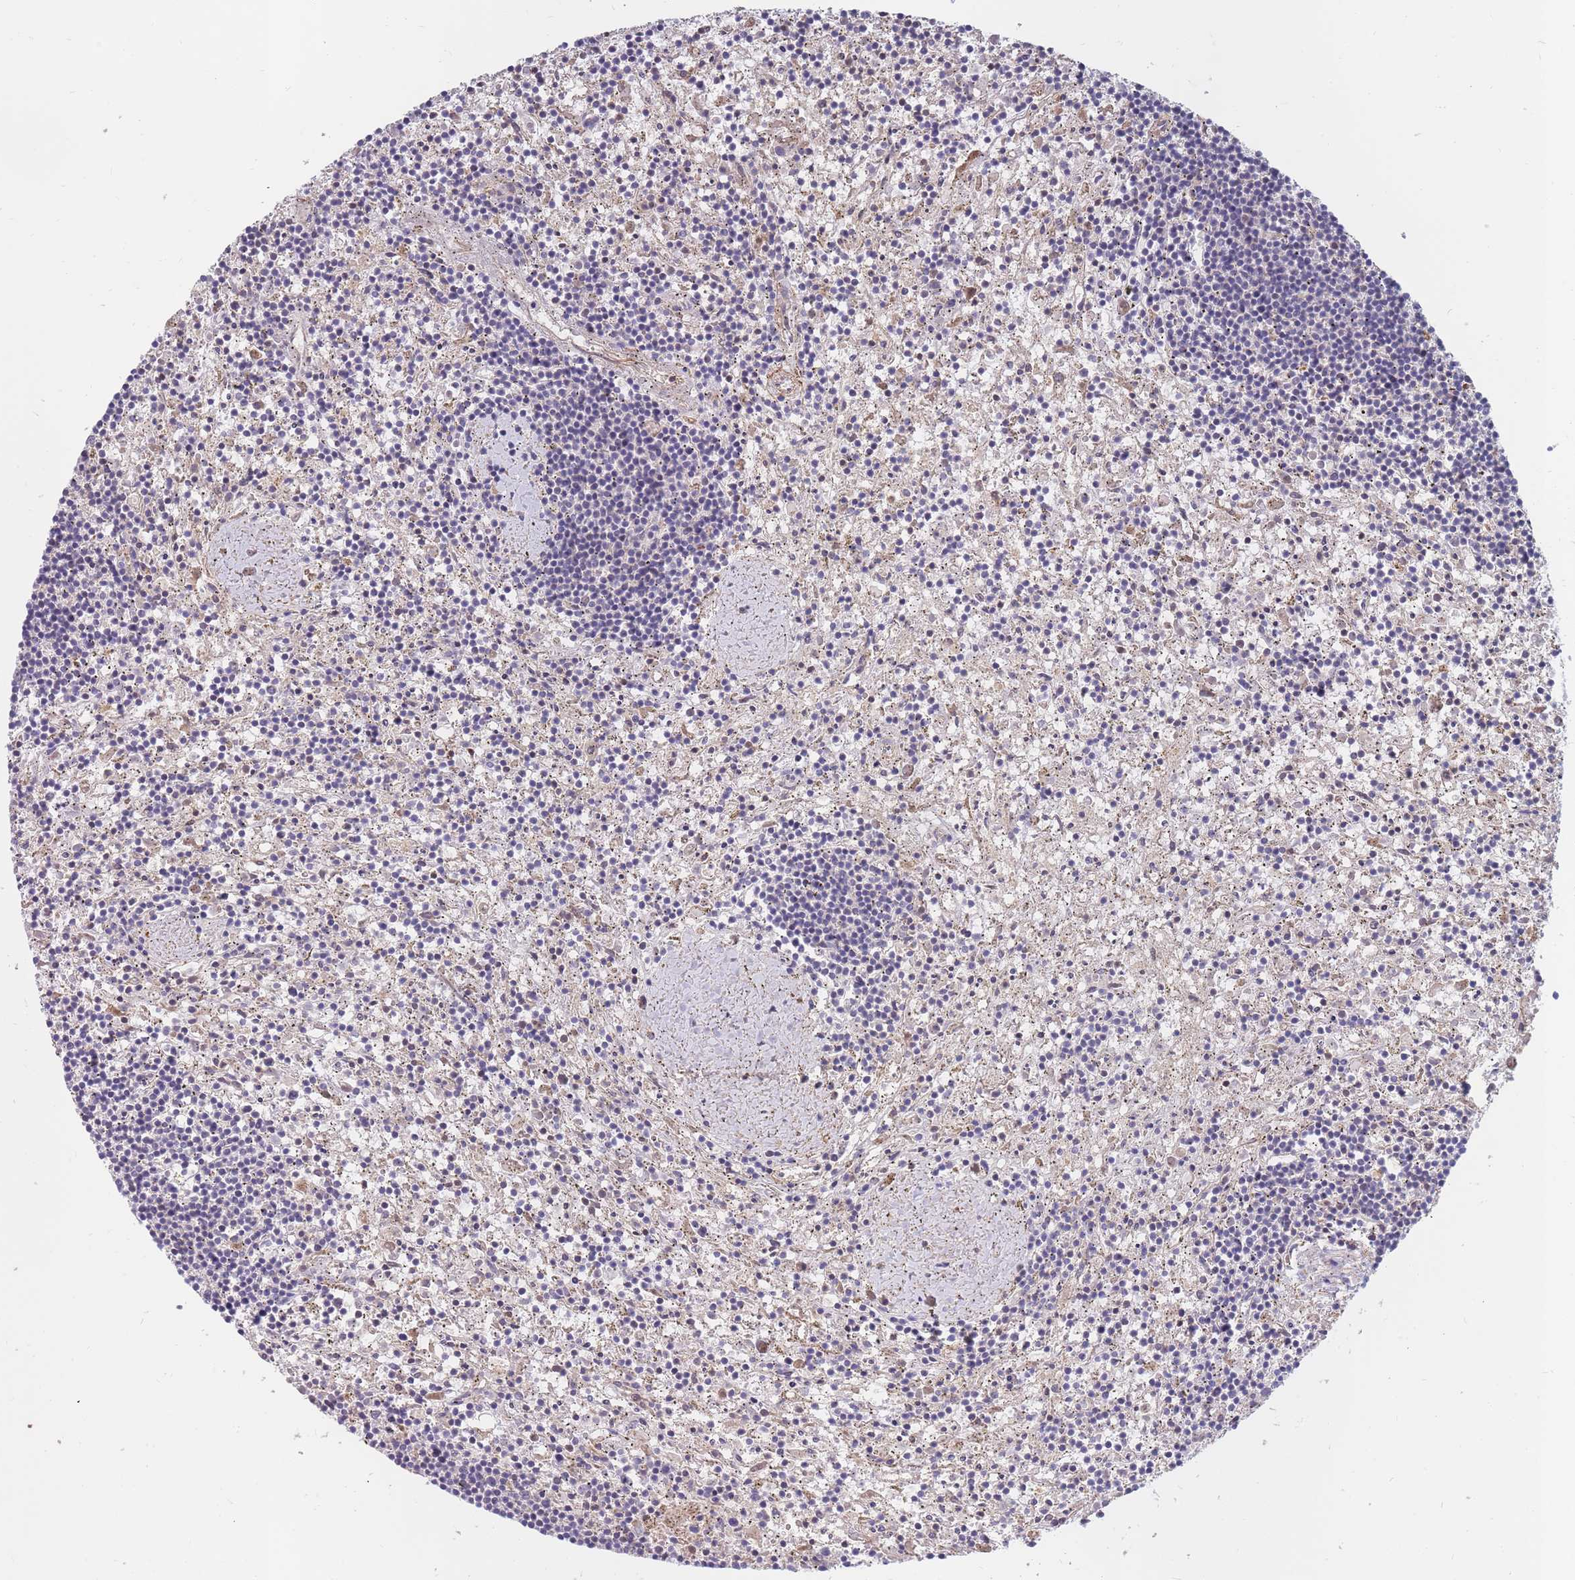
{"staining": {"intensity": "negative", "quantity": "none", "location": "none"}, "tissue": "lymphoma", "cell_type": "Tumor cells", "image_type": "cancer", "snomed": [{"axis": "morphology", "description": "Malignant lymphoma, non-Hodgkin's type, Low grade"}, {"axis": "topography", "description": "Spleen"}], "caption": "Immunohistochemistry image of neoplastic tissue: human low-grade malignant lymphoma, non-Hodgkin's type stained with DAB displays no significant protein positivity in tumor cells. The staining was performed using DAB (3,3'-diaminobenzidine) to visualize the protein expression in brown, while the nuclei were stained in blue with hematoxylin (Magnification: 20x).", "gene": "BORCS5", "patient": {"sex": "male", "age": 76}}